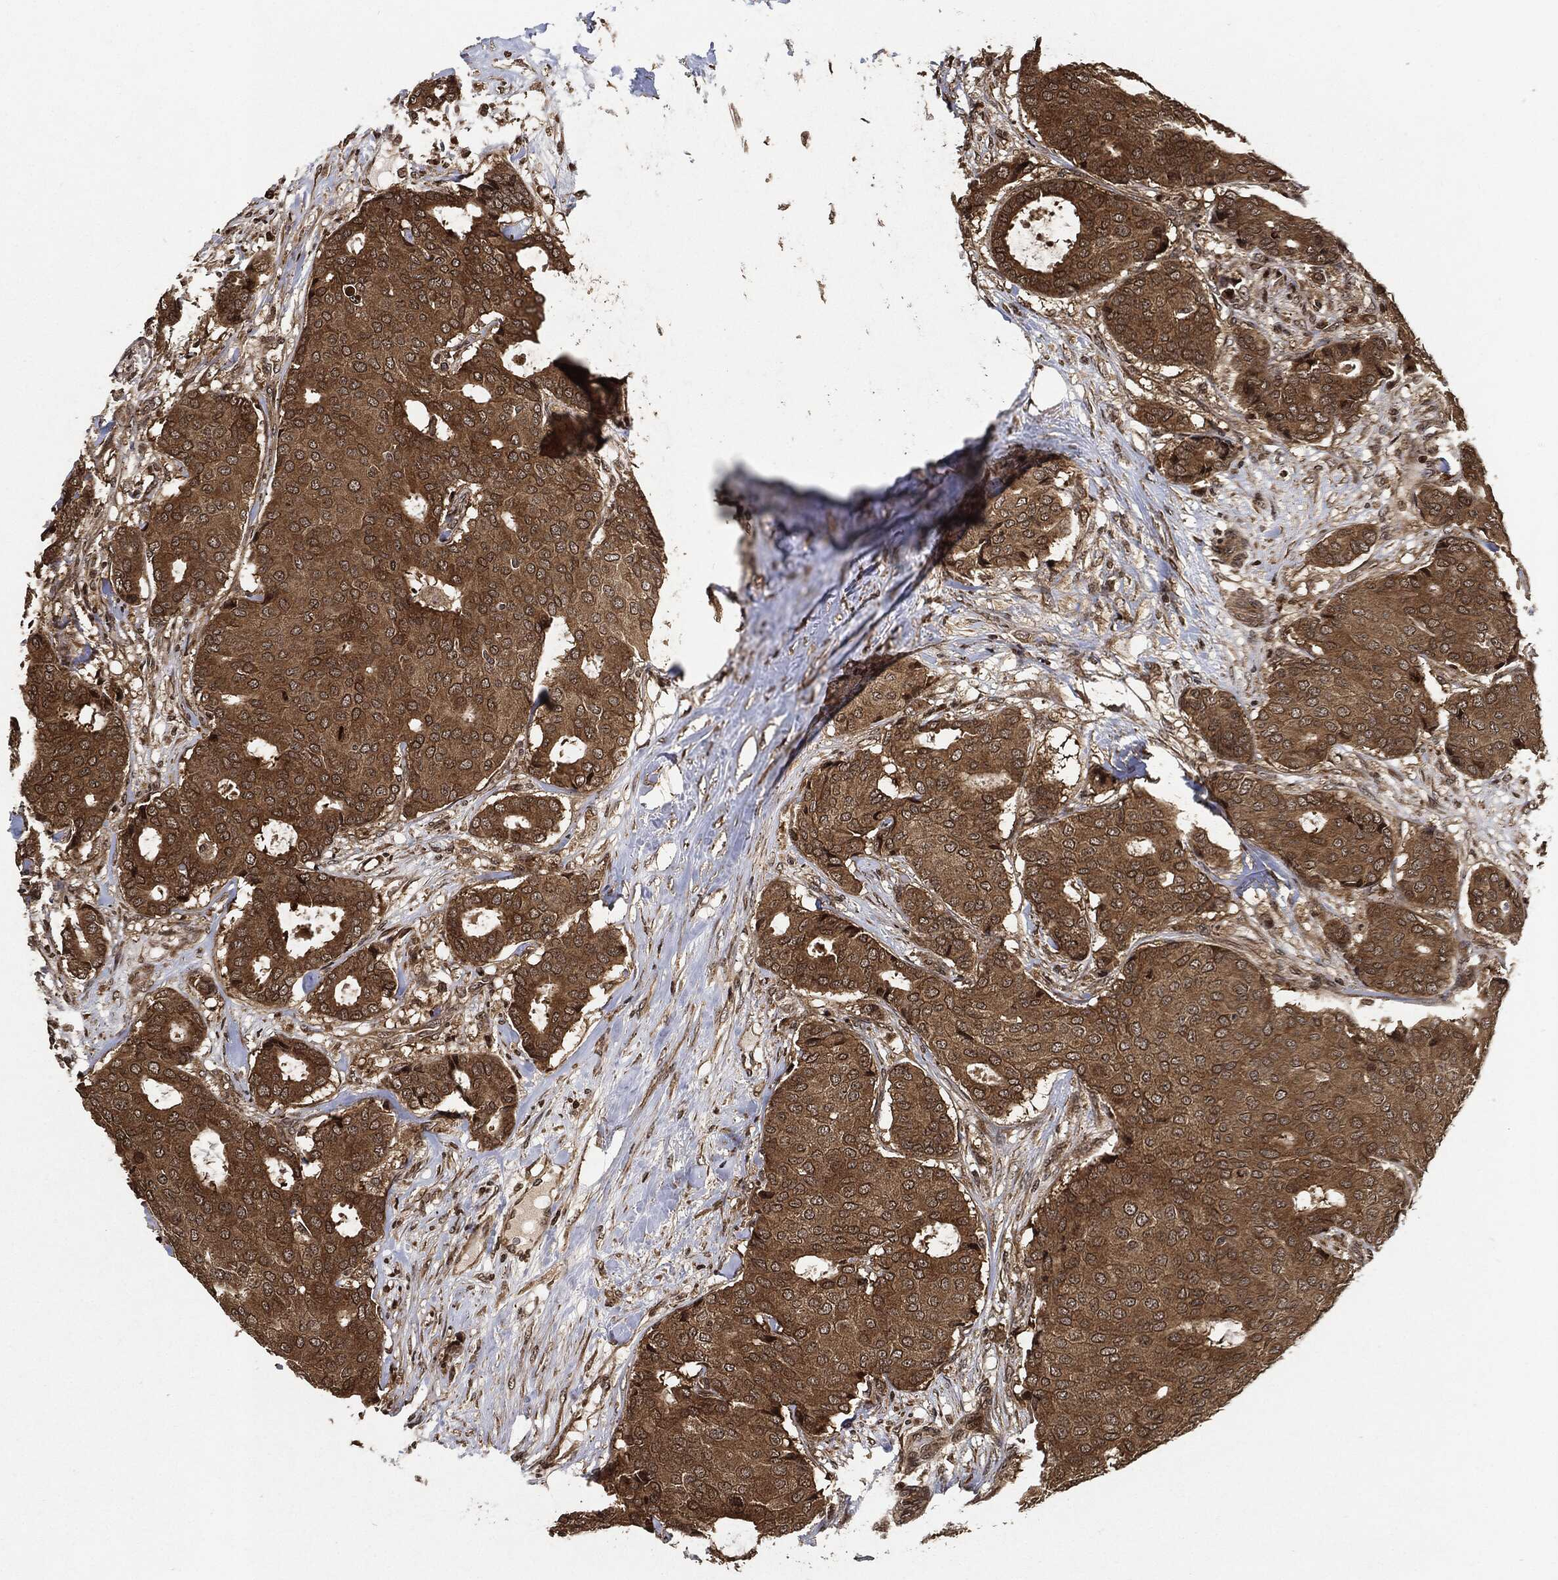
{"staining": {"intensity": "moderate", "quantity": ">75%", "location": "cytoplasmic/membranous"}, "tissue": "breast cancer", "cell_type": "Tumor cells", "image_type": "cancer", "snomed": [{"axis": "morphology", "description": "Duct carcinoma"}, {"axis": "topography", "description": "Breast"}], "caption": "This is a histology image of IHC staining of breast infiltrating ductal carcinoma, which shows moderate staining in the cytoplasmic/membranous of tumor cells.", "gene": "PDK1", "patient": {"sex": "female", "age": 75}}